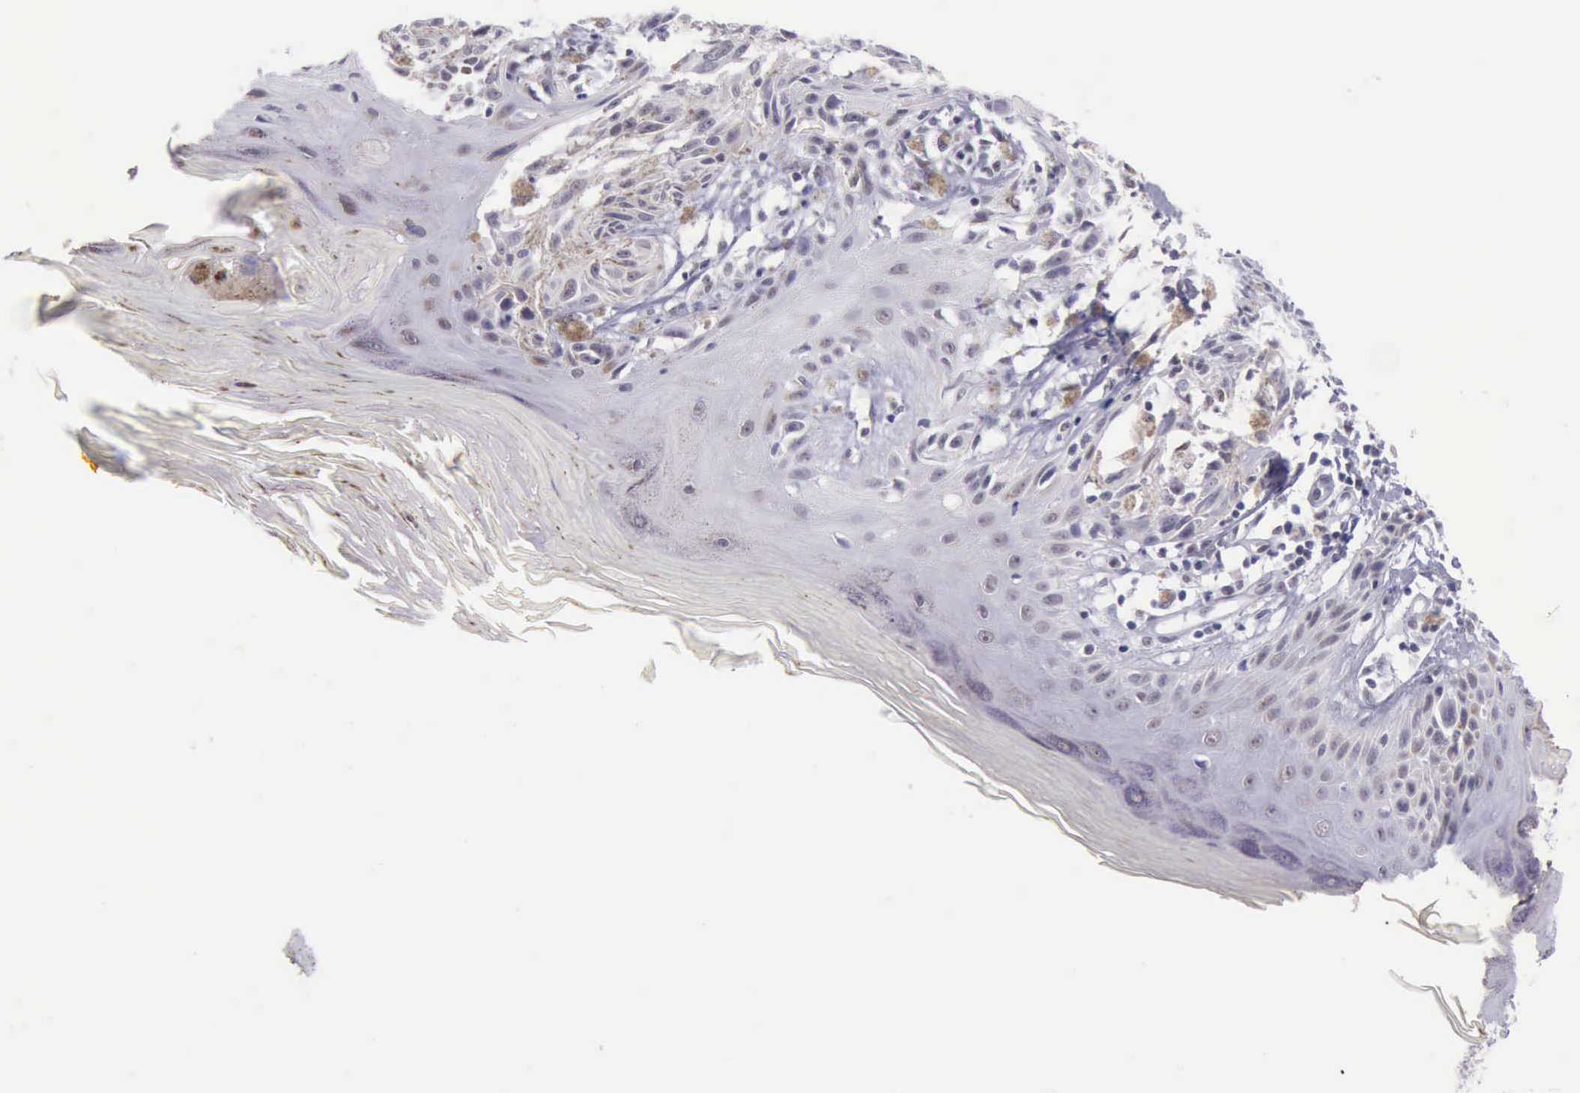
{"staining": {"intensity": "weak", "quantity": "<25%", "location": "nuclear"}, "tissue": "melanoma", "cell_type": "Tumor cells", "image_type": "cancer", "snomed": [{"axis": "morphology", "description": "Malignant melanoma, NOS"}, {"axis": "topography", "description": "Skin"}], "caption": "A high-resolution micrograph shows immunohistochemistry staining of melanoma, which reveals no significant expression in tumor cells.", "gene": "EP300", "patient": {"sex": "female", "age": 77}}